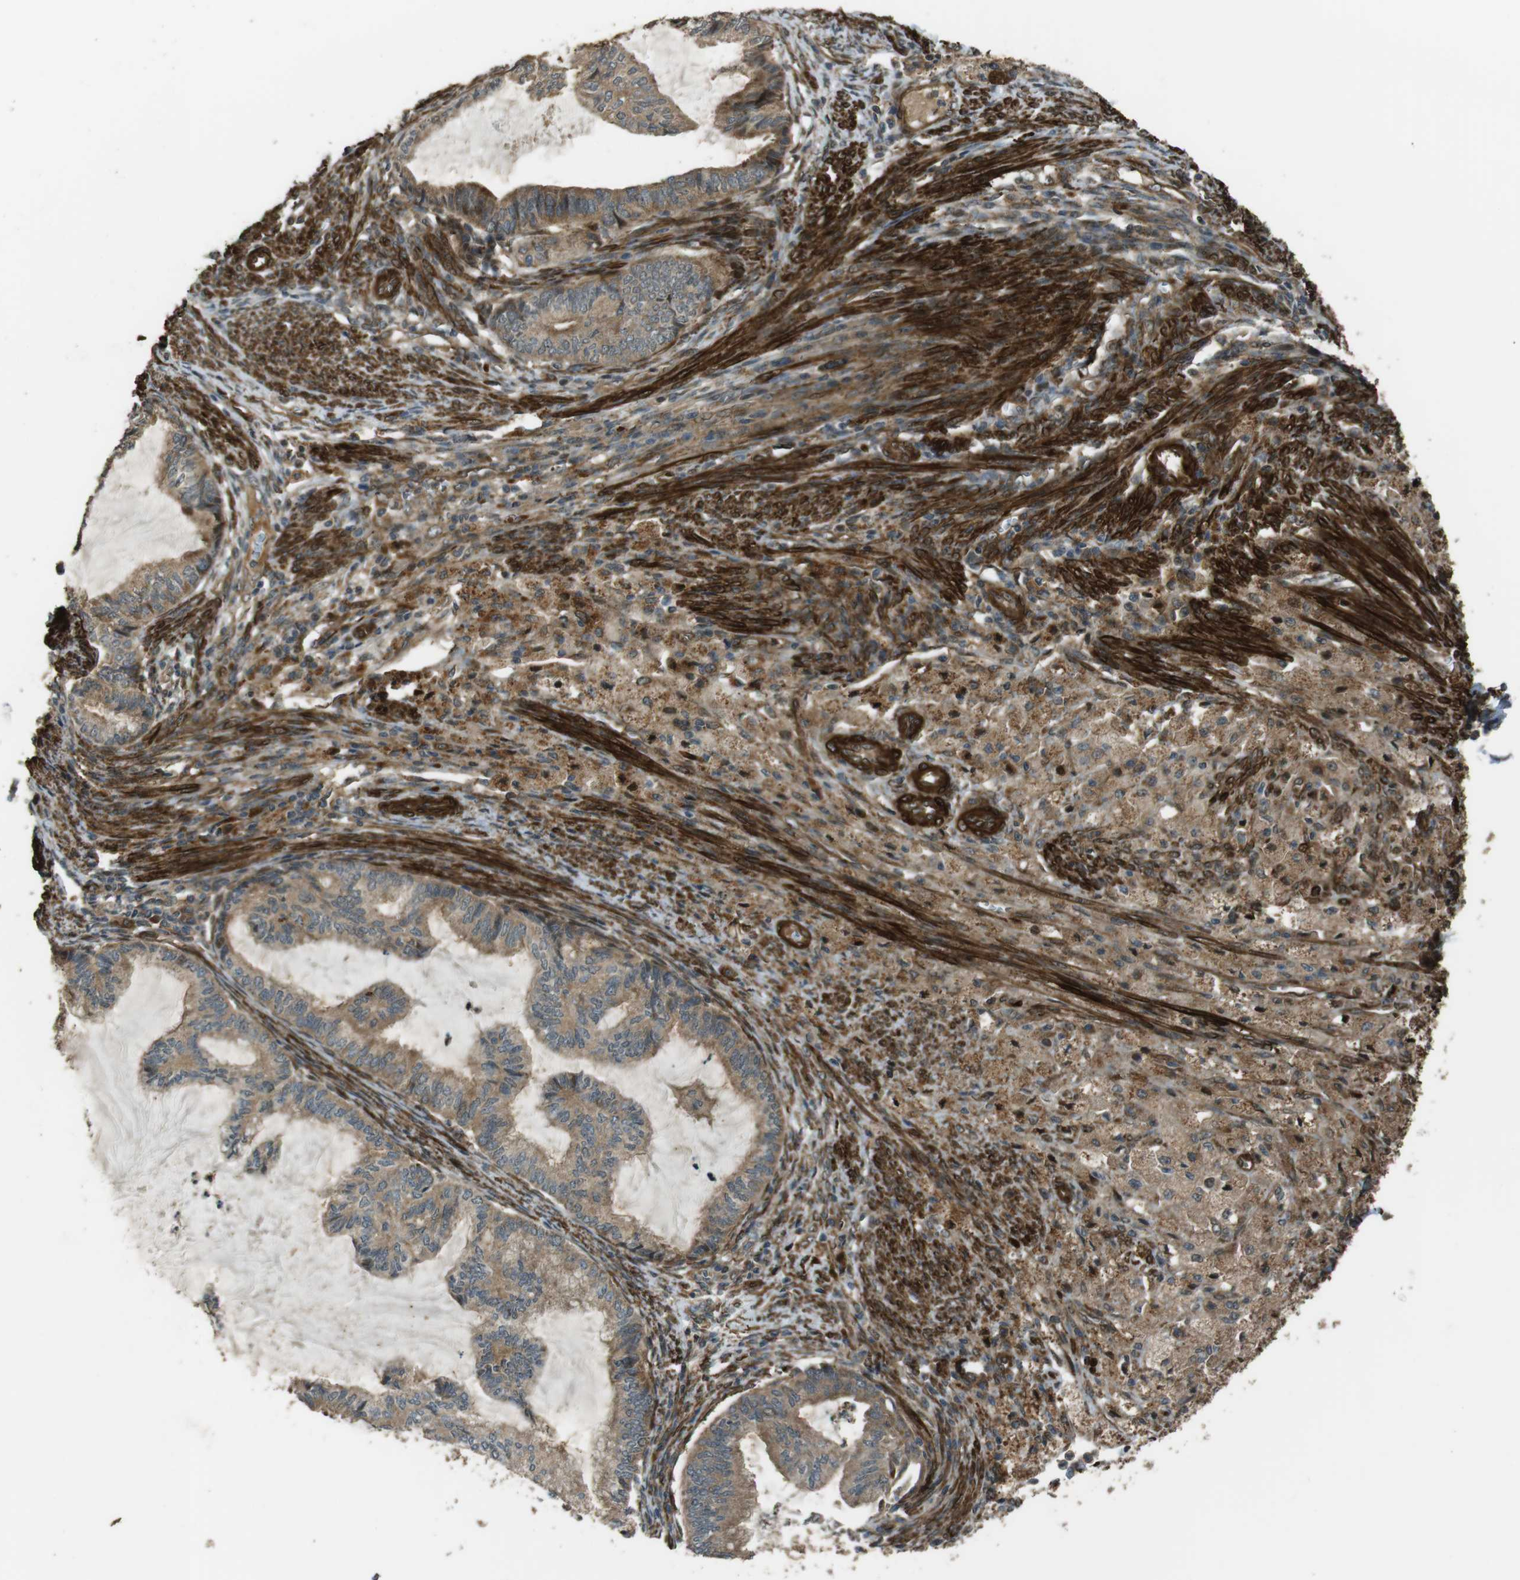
{"staining": {"intensity": "weak", "quantity": "<25%", "location": "cytoplasmic/membranous"}, "tissue": "cervical cancer", "cell_type": "Tumor cells", "image_type": "cancer", "snomed": [{"axis": "morphology", "description": "Normal tissue, NOS"}, {"axis": "morphology", "description": "Adenocarcinoma, NOS"}, {"axis": "topography", "description": "Cervix"}, {"axis": "topography", "description": "Endometrium"}], "caption": "An IHC image of cervical cancer is shown. There is no staining in tumor cells of cervical cancer.", "gene": "MSRB3", "patient": {"sex": "female", "age": 86}}